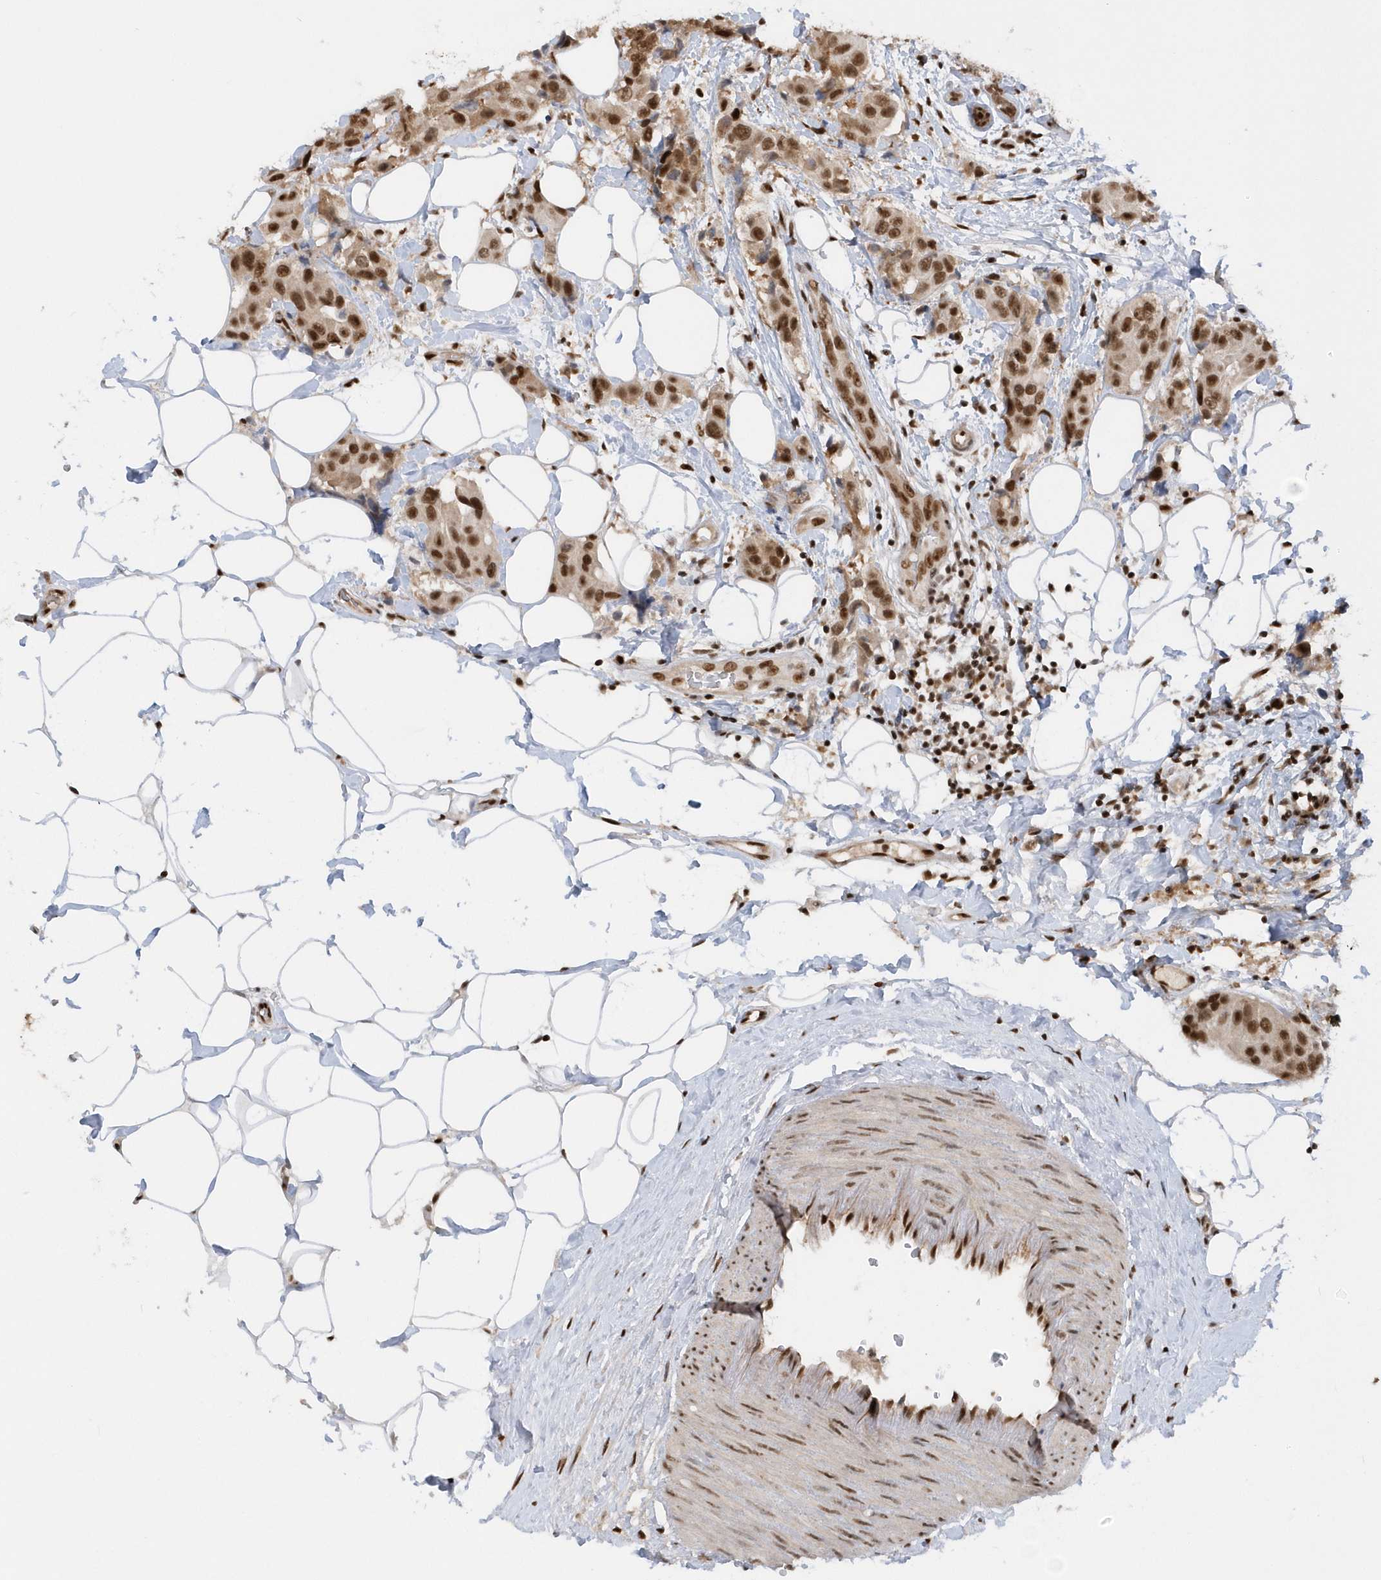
{"staining": {"intensity": "moderate", "quantity": ">75%", "location": "nuclear"}, "tissue": "breast cancer", "cell_type": "Tumor cells", "image_type": "cancer", "snomed": [{"axis": "morphology", "description": "Normal tissue, NOS"}, {"axis": "morphology", "description": "Duct carcinoma"}, {"axis": "topography", "description": "Breast"}], "caption": "Breast cancer (invasive ductal carcinoma) stained with a brown dye exhibits moderate nuclear positive expression in about >75% of tumor cells.", "gene": "SEPHS1", "patient": {"sex": "female", "age": 39}}